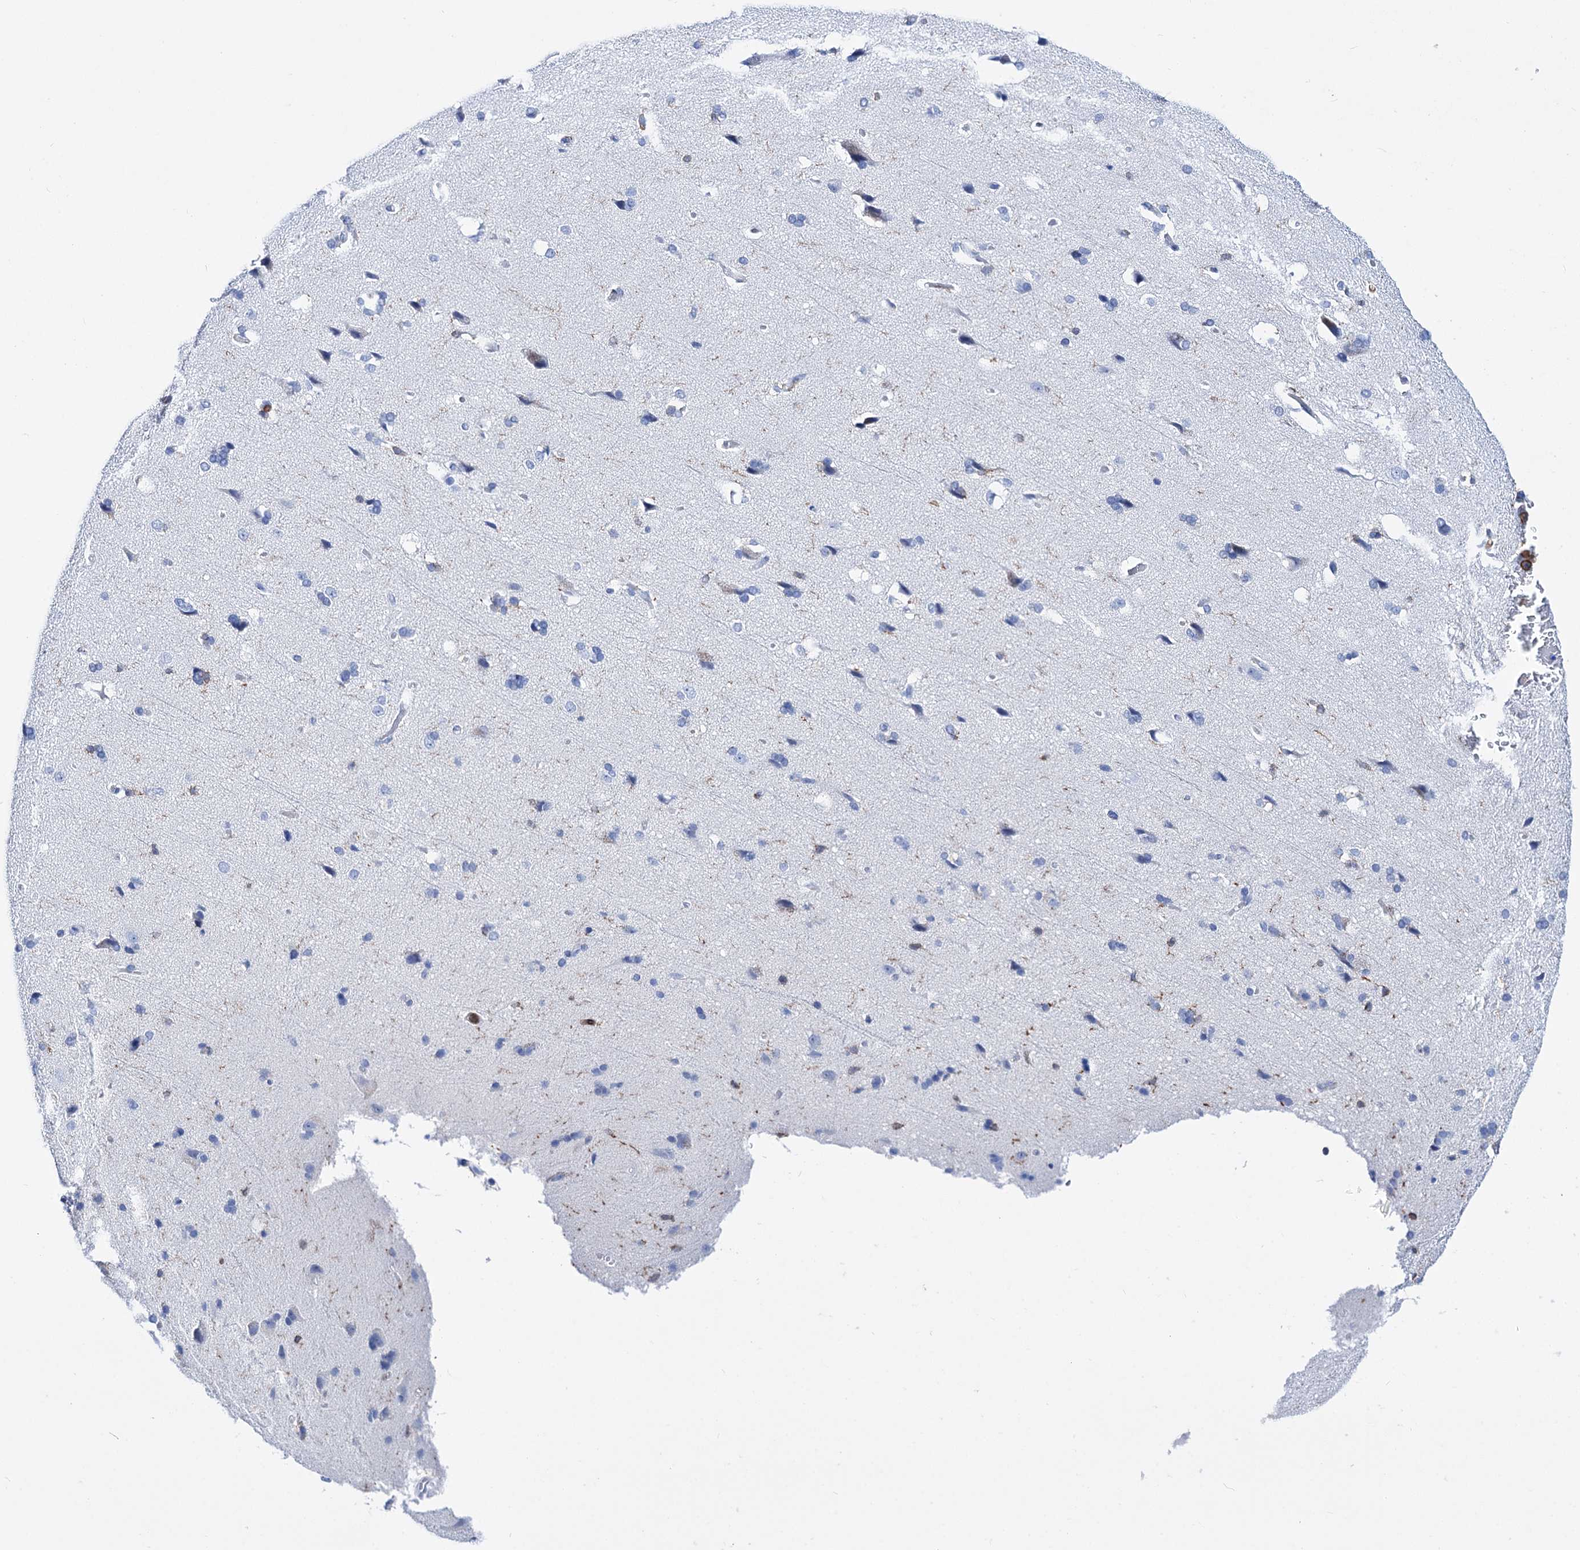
{"staining": {"intensity": "negative", "quantity": "none", "location": "none"}, "tissue": "cerebral cortex", "cell_type": "Endothelial cells", "image_type": "normal", "snomed": [{"axis": "morphology", "description": "Normal tissue, NOS"}, {"axis": "topography", "description": "Cerebral cortex"}], "caption": "Micrograph shows no protein positivity in endothelial cells of unremarkable cerebral cortex.", "gene": "DEF6", "patient": {"sex": "male", "age": 62}}